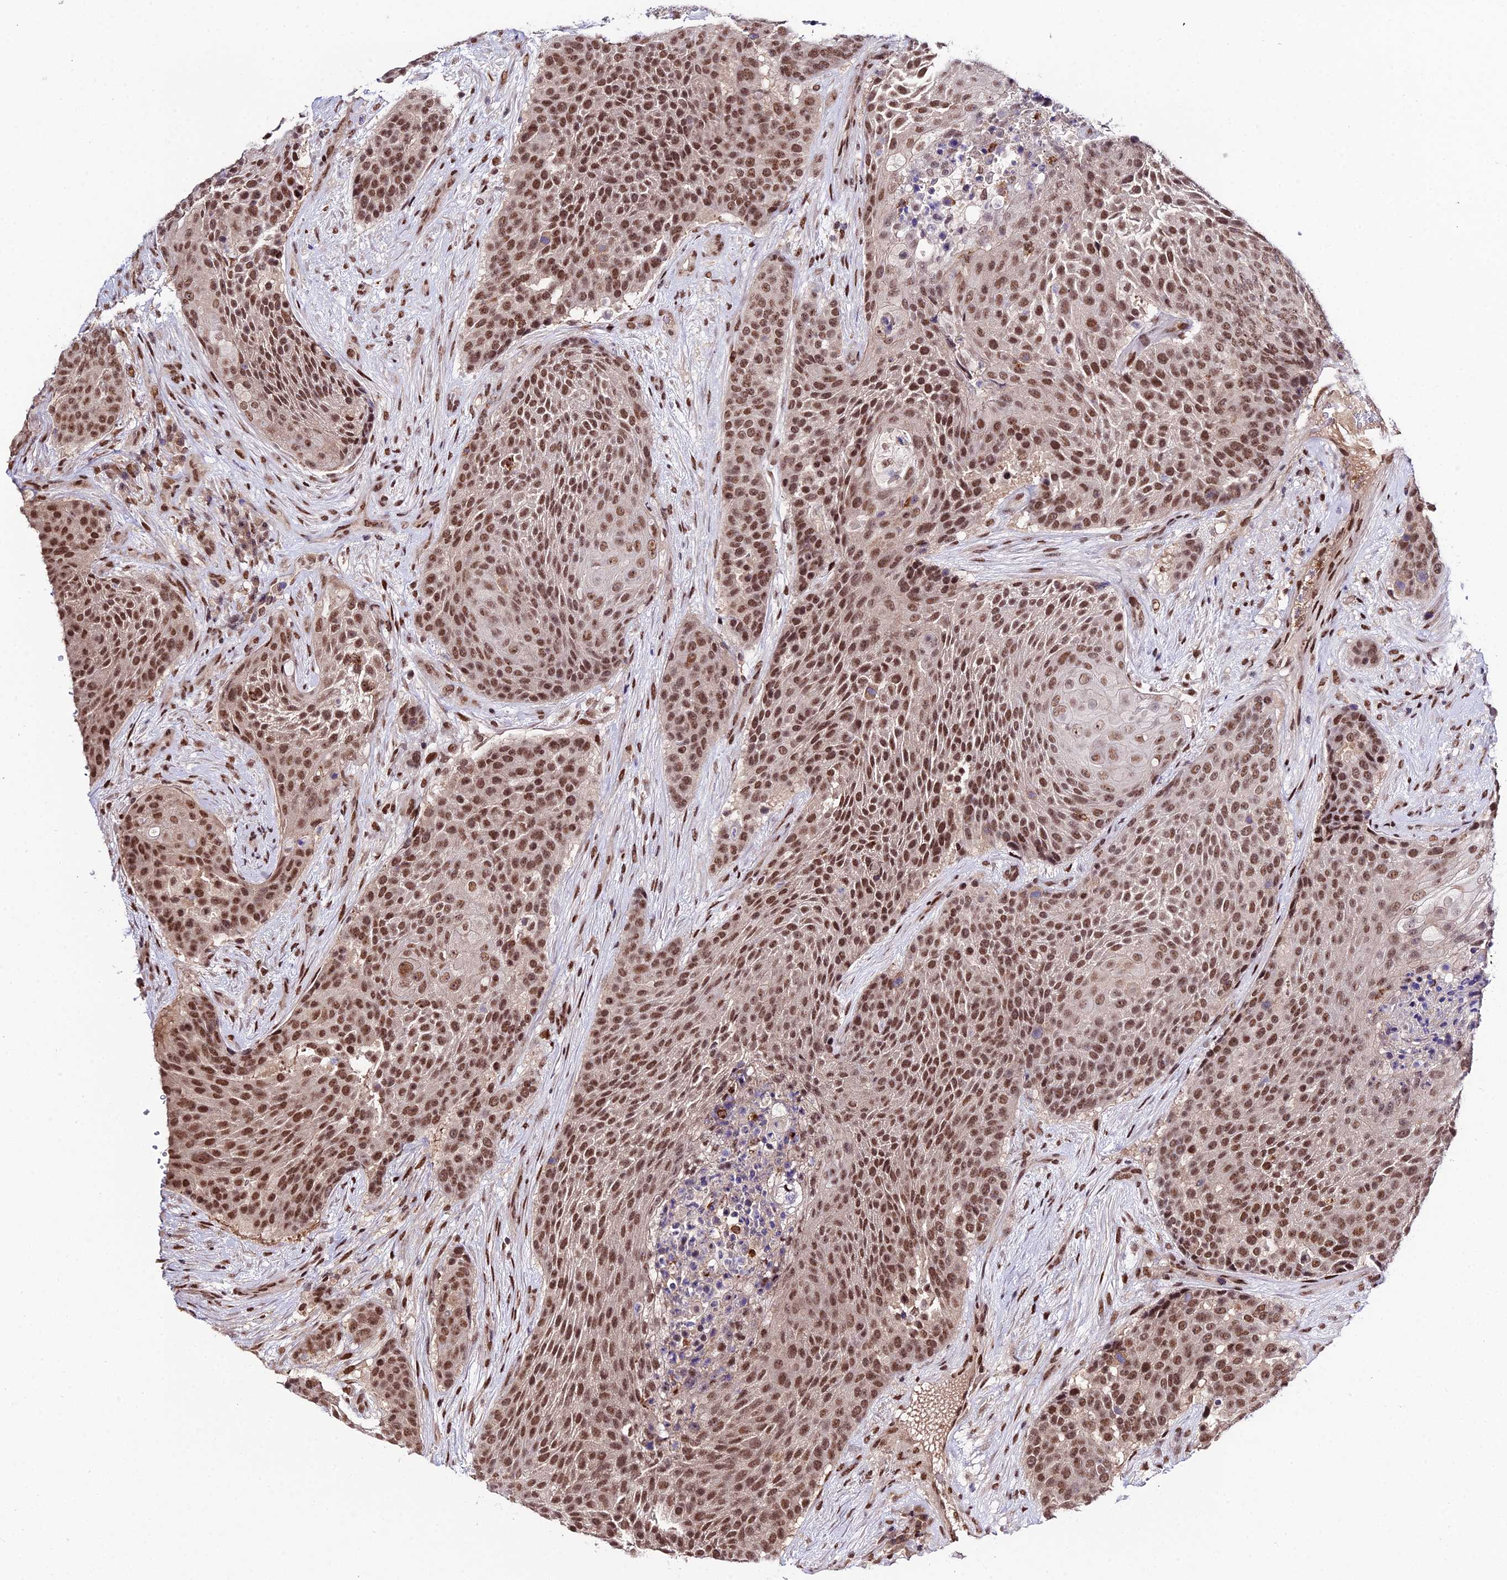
{"staining": {"intensity": "moderate", "quantity": ">75%", "location": "nuclear"}, "tissue": "urothelial cancer", "cell_type": "Tumor cells", "image_type": "cancer", "snomed": [{"axis": "morphology", "description": "Urothelial carcinoma, High grade"}, {"axis": "topography", "description": "Urinary bladder"}], "caption": "Protein staining by immunohistochemistry shows moderate nuclear staining in approximately >75% of tumor cells in urothelial carcinoma (high-grade). Immunohistochemistry stains the protein in brown and the nuclei are stained blue.", "gene": "SYT15", "patient": {"sex": "female", "age": 63}}